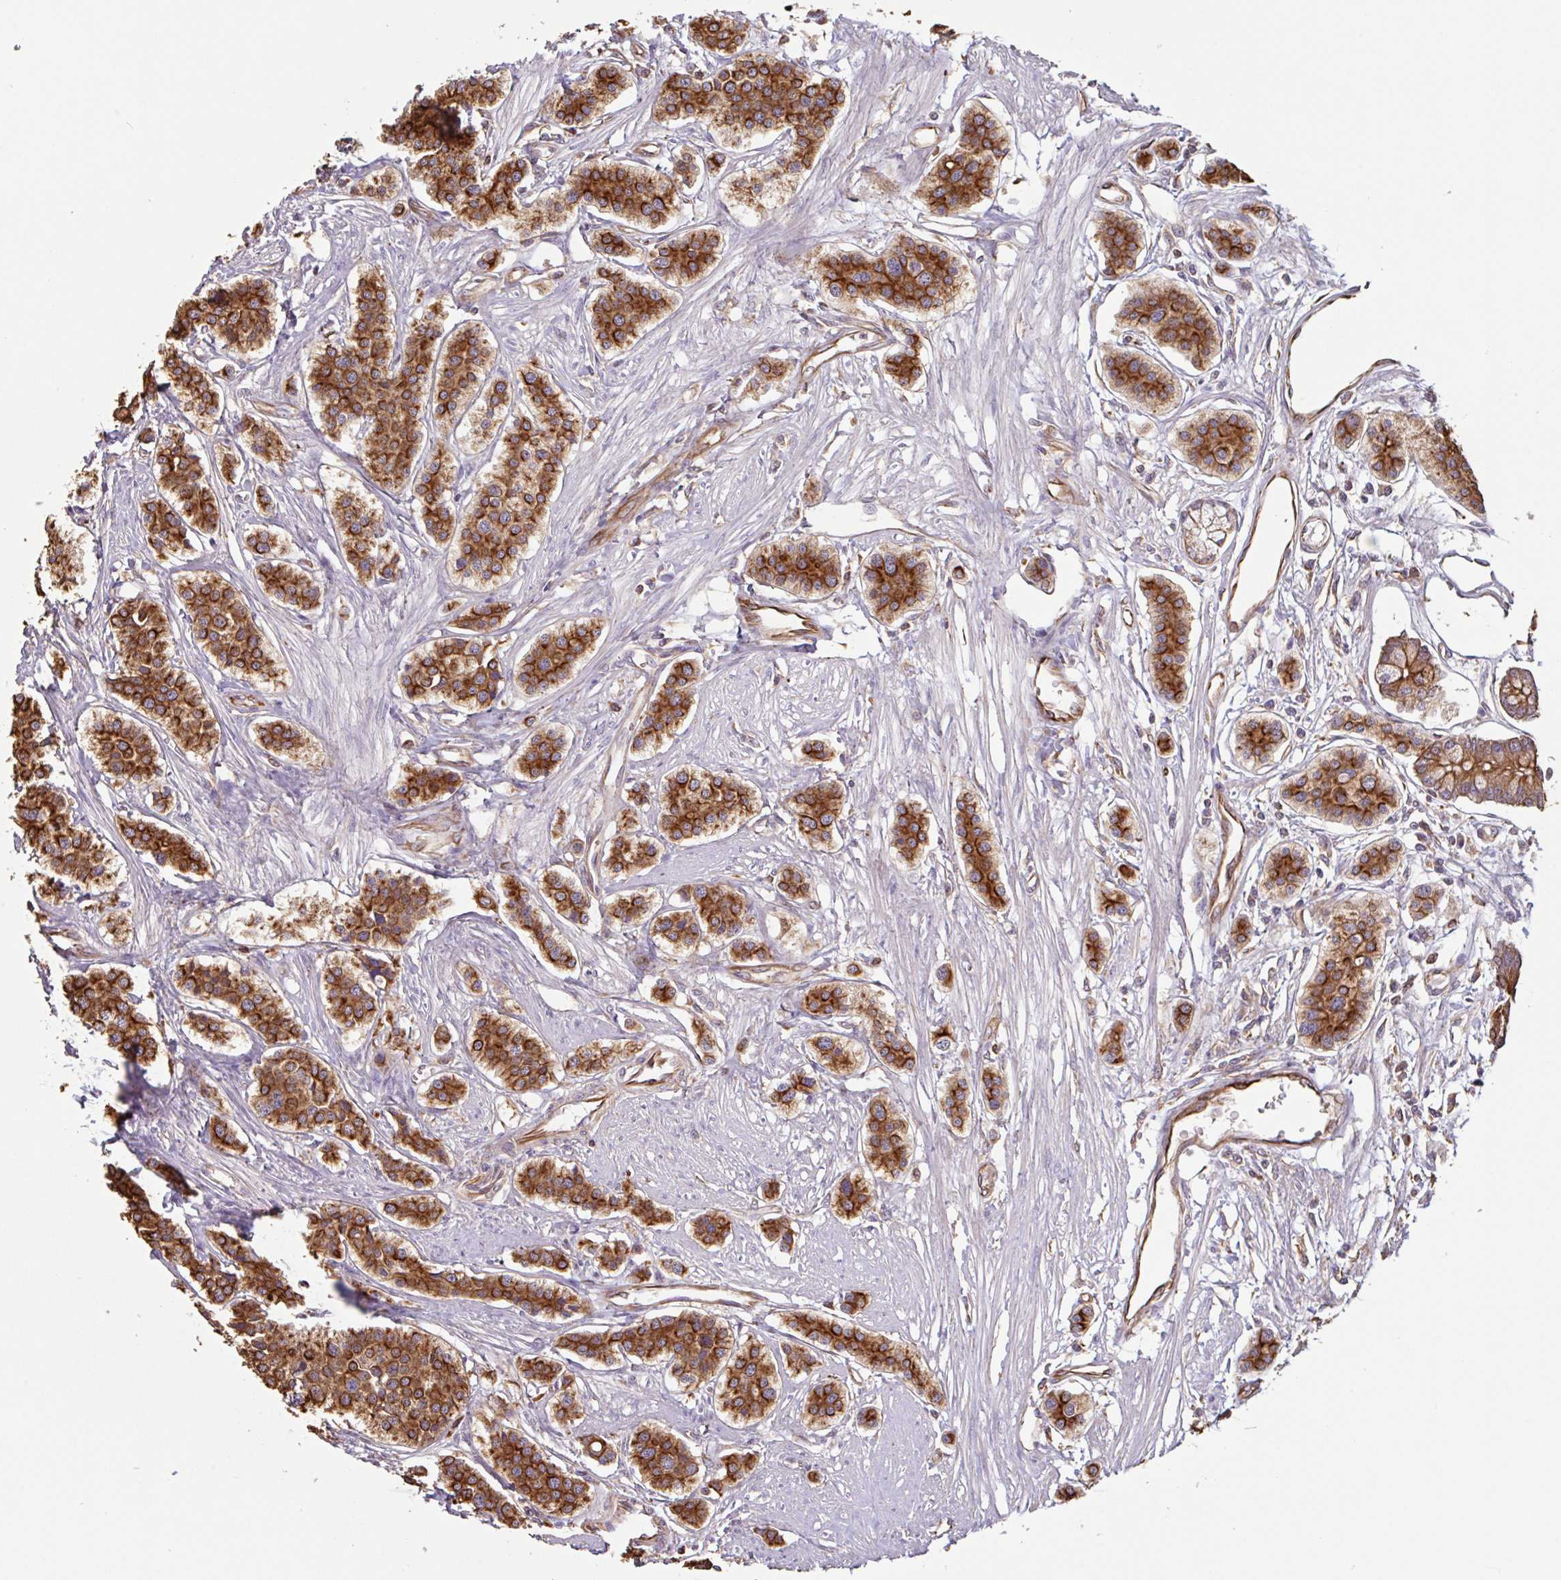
{"staining": {"intensity": "strong", "quantity": ">75%", "location": "cytoplasmic/membranous"}, "tissue": "carcinoid", "cell_type": "Tumor cells", "image_type": "cancer", "snomed": [{"axis": "morphology", "description": "Carcinoid, malignant, NOS"}, {"axis": "topography", "description": "Small intestine"}], "caption": "Approximately >75% of tumor cells in carcinoid (malignant) demonstrate strong cytoplasmic/membranous protein positivity as visualized by brown immunohistochemical staining.", "gene": "ZNF790", "patient": {"sex": "male", "age": 60}}